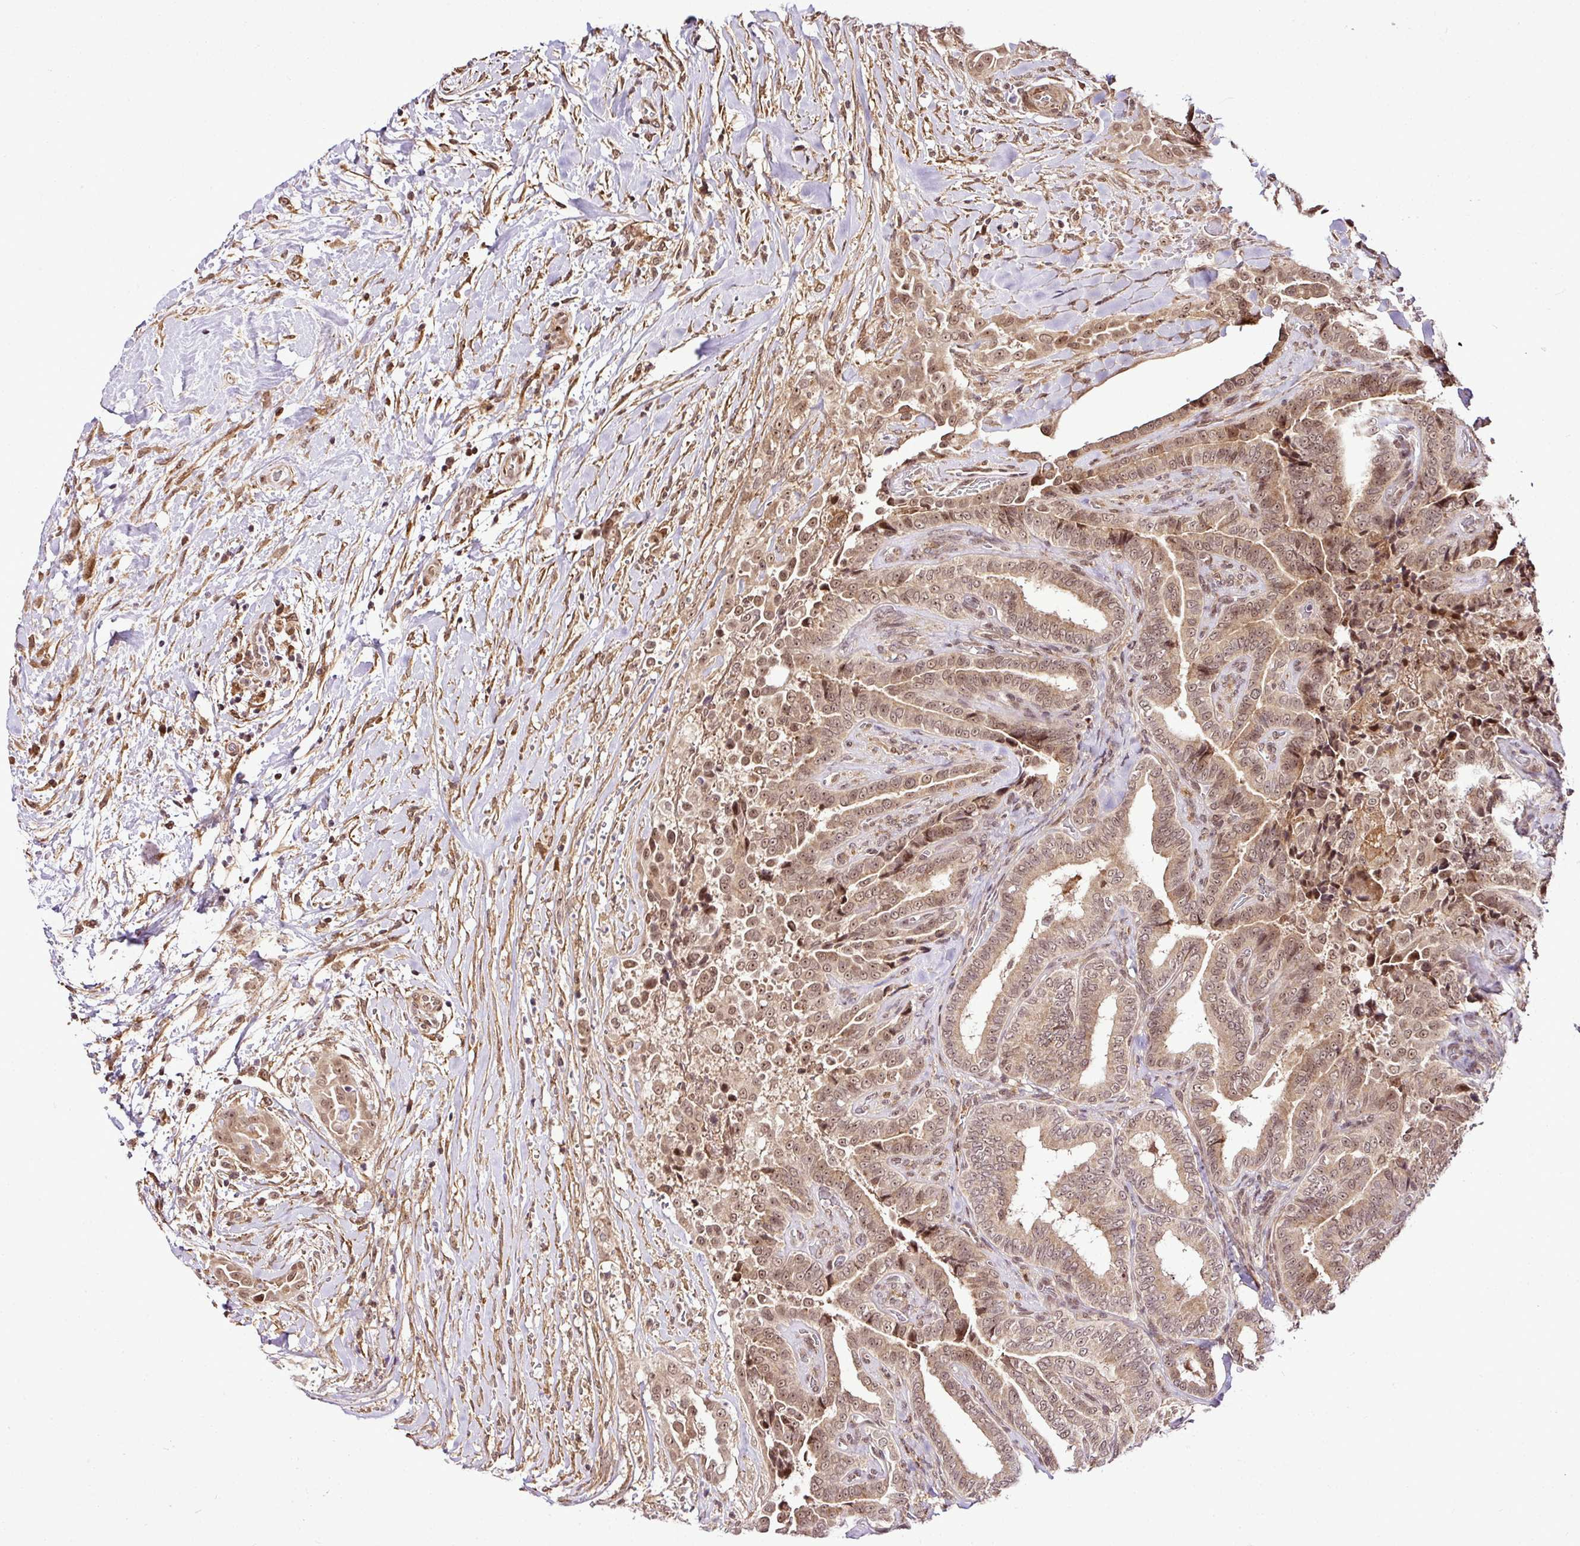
{"staining": {"intensity": "moderate", "quantity": ">75%", "location": "cytoplasmic/membranous,nuclear"}, "tissue": "thyroid cancer", "cell_type": "Tumor cells", "image_type": "cancer", "snomed": [{"axis": "morphology", "description": "Papillary adenocarcinoma, NOS"}, {"axis": "topography", "description": "Thyroid gland"}], "caption": "Thyroid cancer (papillary adenocarcinoma) tissue demonstrates moderate cytoplasmic/membranous and nuclear positivity in approximately >75% of tumor cells", "gene": "FAM153A", "patient": {"sex": "male", "age": 61}}